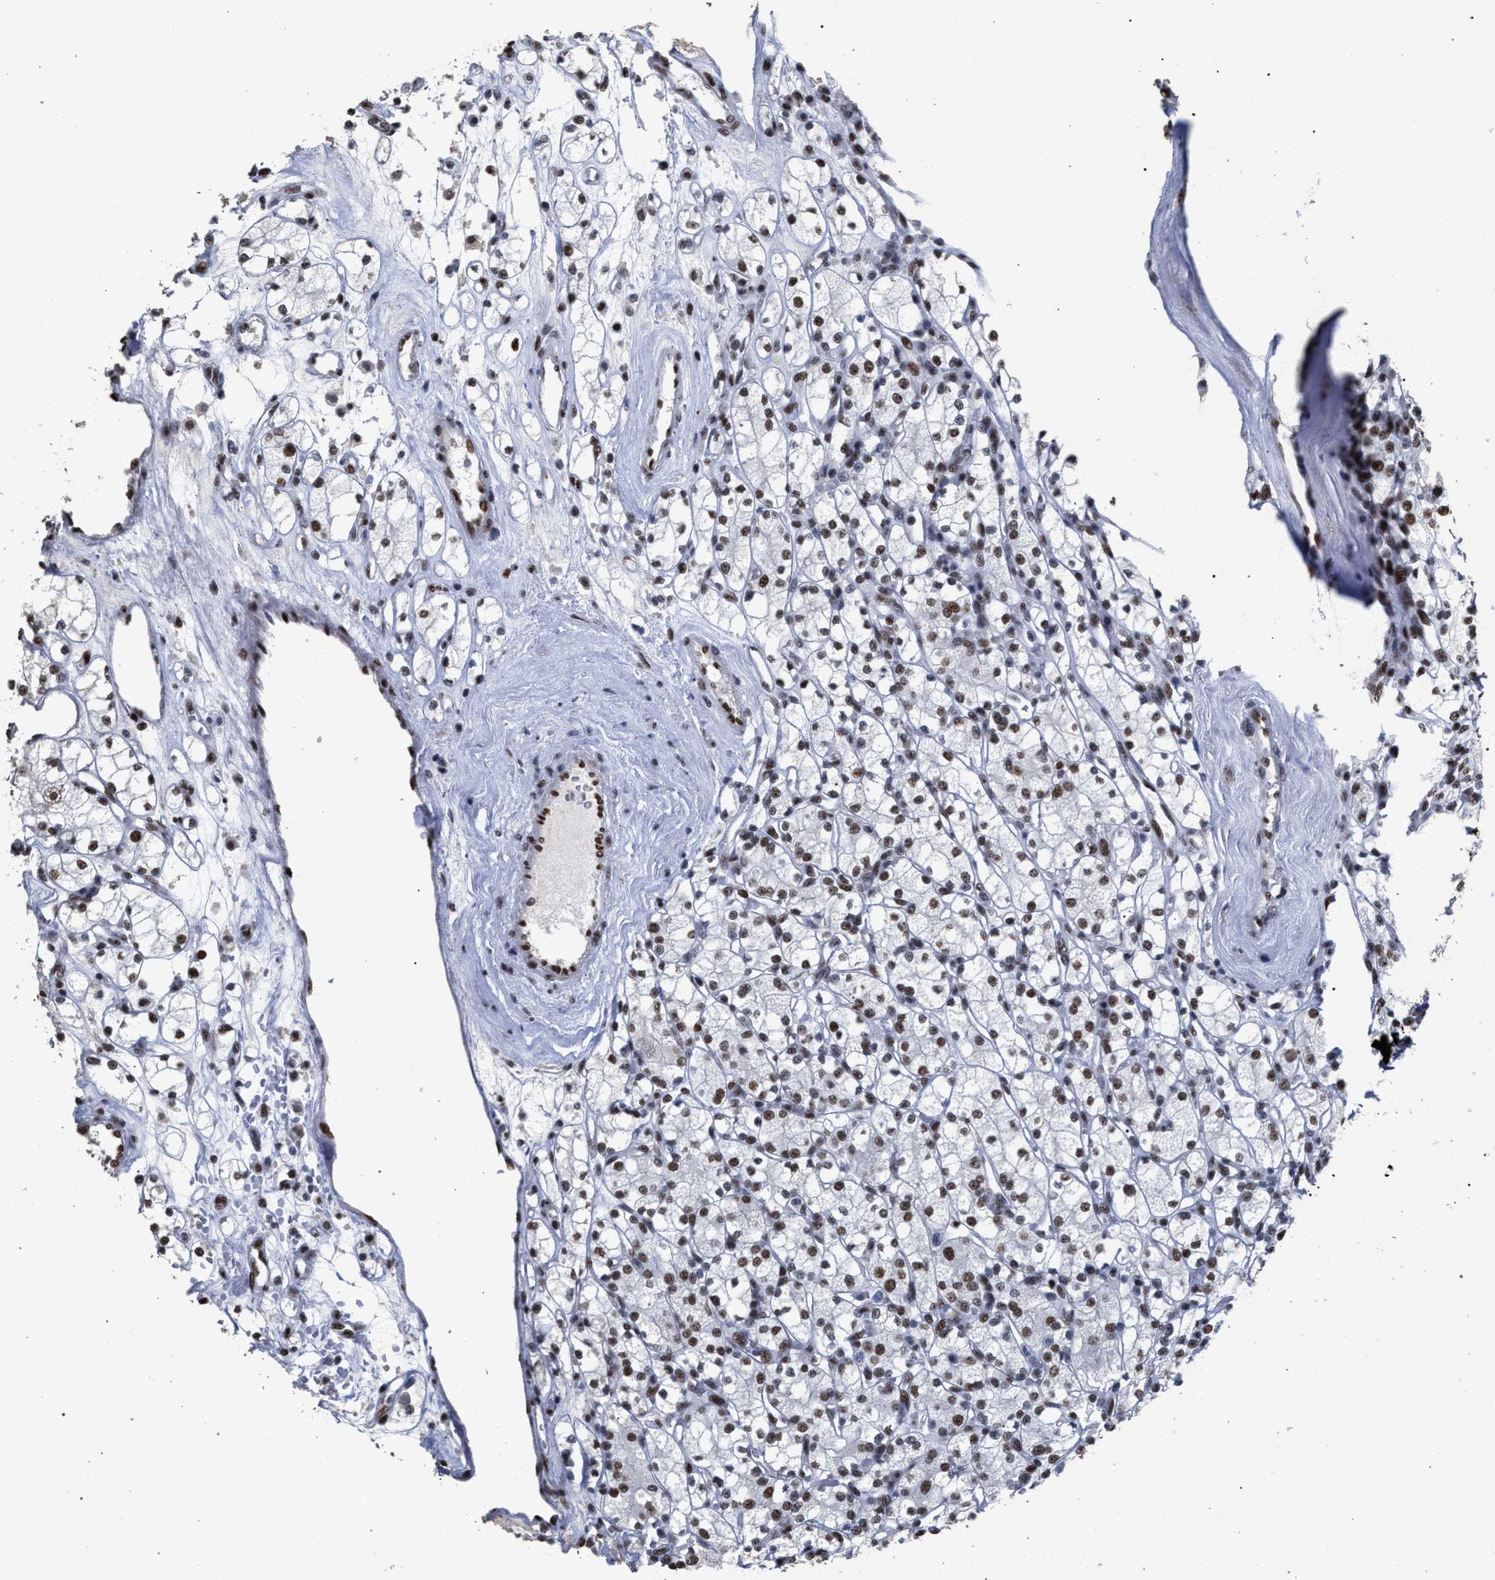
{"staining": {"intensity": "weak", "quantity": ">75%", "location": "nuclear"}, "tissue": "renal cancer", "cell_type": "Tumor cells", "image_type": "cancer", "snomed": [{"axis": "morphology", "description": "Adenocarcinoma, NOS"}, {"axis": "topography", "description": "Kidney"}], "caption": "Brown immunohistochemical staining in adenocarcinoma (renal) shows weak nuclear positivity in about >75% of tumor cells. The protein is stained brown, and the nuclei are stained in blue (DAB (3,3'-diaminobenzidine) IHC with brightfield microscopy, high magnification).", "gene": "TP53BP1", "patient": {"sex": "male", "age": 77}}